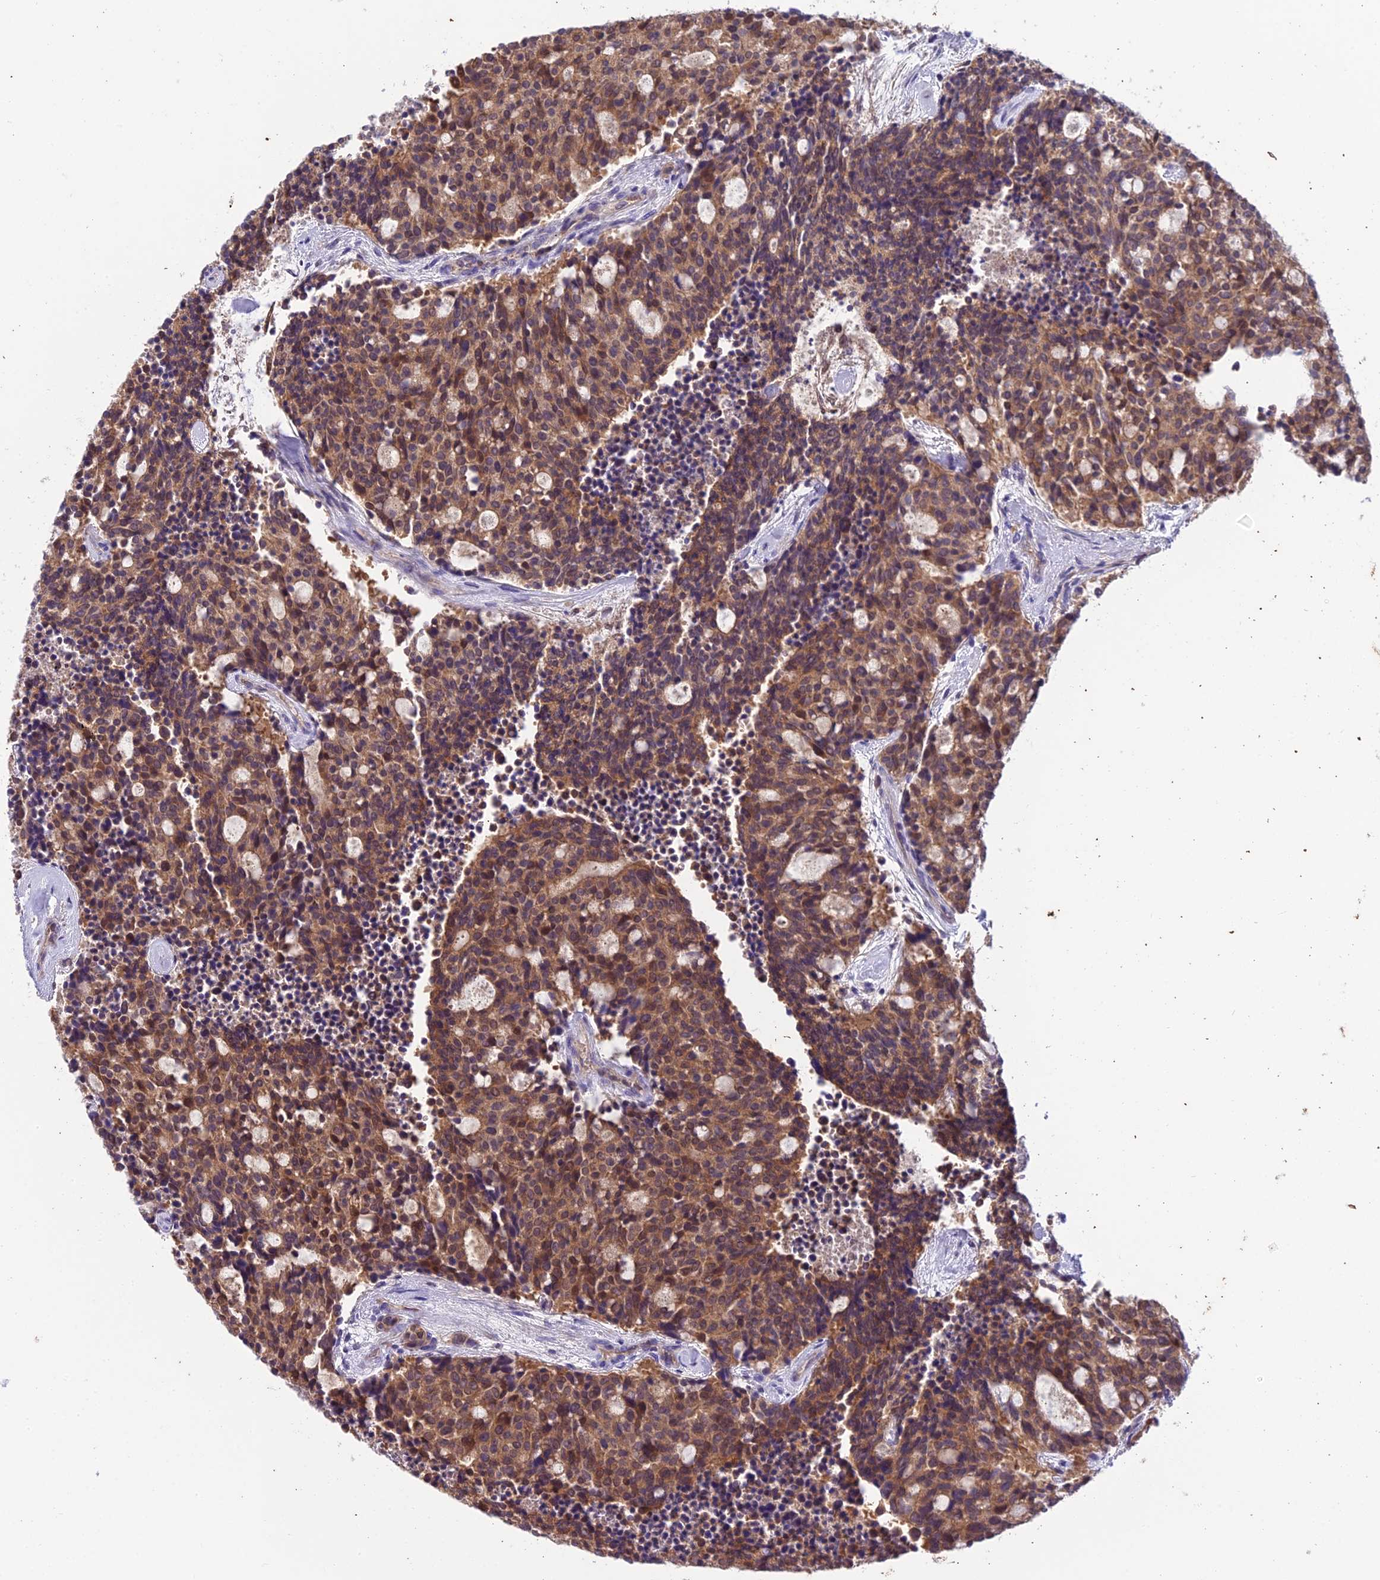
{"staining": {"intensity": "moderate", "quantity": ">75%", "location": "cytoplasmic/membranous,nuclear"}, "tissue": "carcinoid", "cell_type": "Tumor cells", "image_type": "cancer", "snomed": [{"axis": "morphology", "description": "Carcinoid, malignant, NOS"}, {"axis": "topography", "description": "Pancreas"}], "caption": "Immunohistochemical staining of carcinoid (malignant) demonstrates moderate cytoplasmic/membranous and nuclear protein positivity in about >75% of tumor cells.", "gene": "BORCS6", "patient": {"sex": "female", "age": 54}}